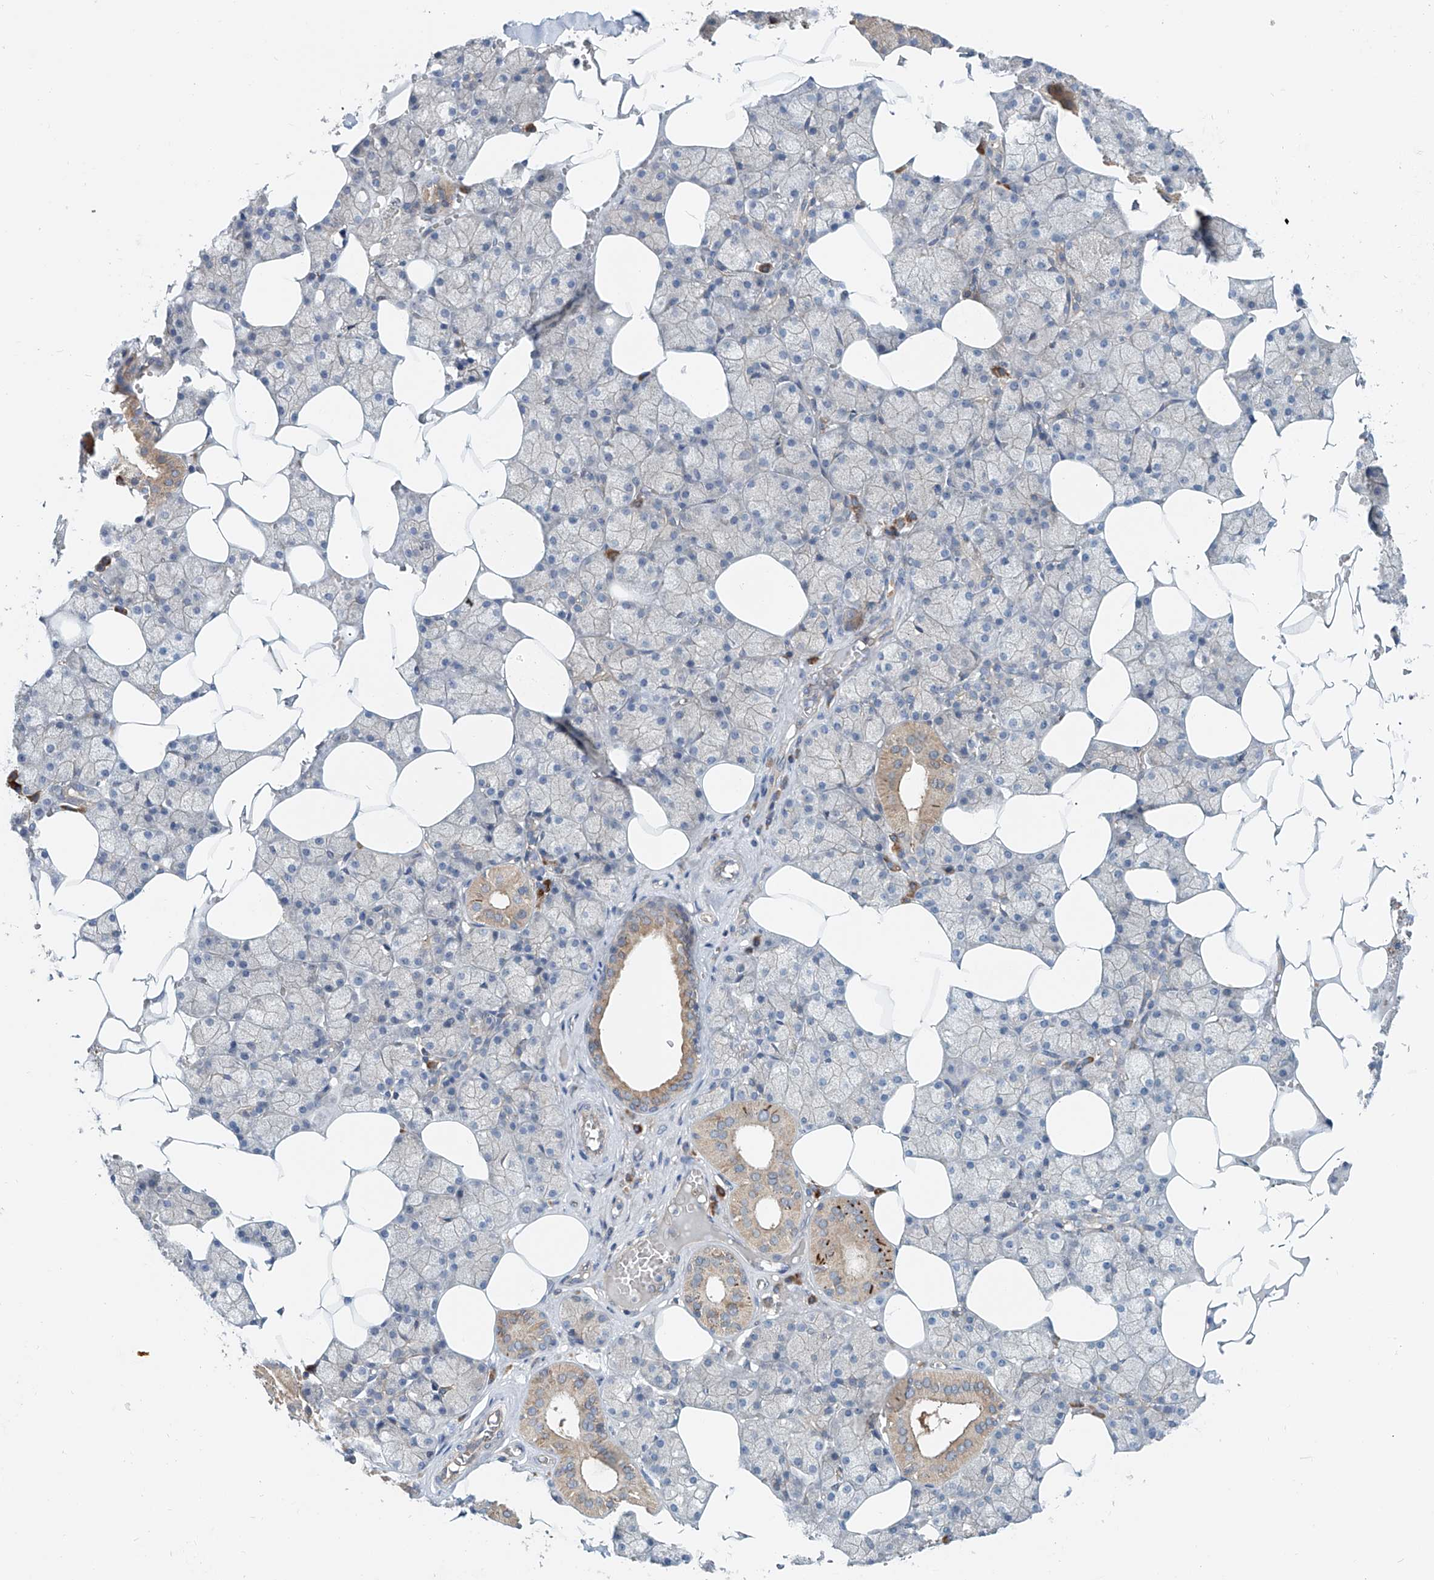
{"staining": {"intensity": "moderate", "quantity": "<25%", "location": "cytoplasmic/membranous"}, "tissue": "salivary gland", "cell_type": "Glandular cells", "image_type": "normal", "snomed": [{"axis": "morphology", "description": "Normal tissue, NOS"}, {"axis": "topography", "description": "Salivary gland"}], "caption": "A brown stain shows moderate cytoplasmic/membranous staining of a protein in glandular cells of normal salivary gland.", "gene": "SNAP29", "patient": {"sex": "male", "age": 62}}